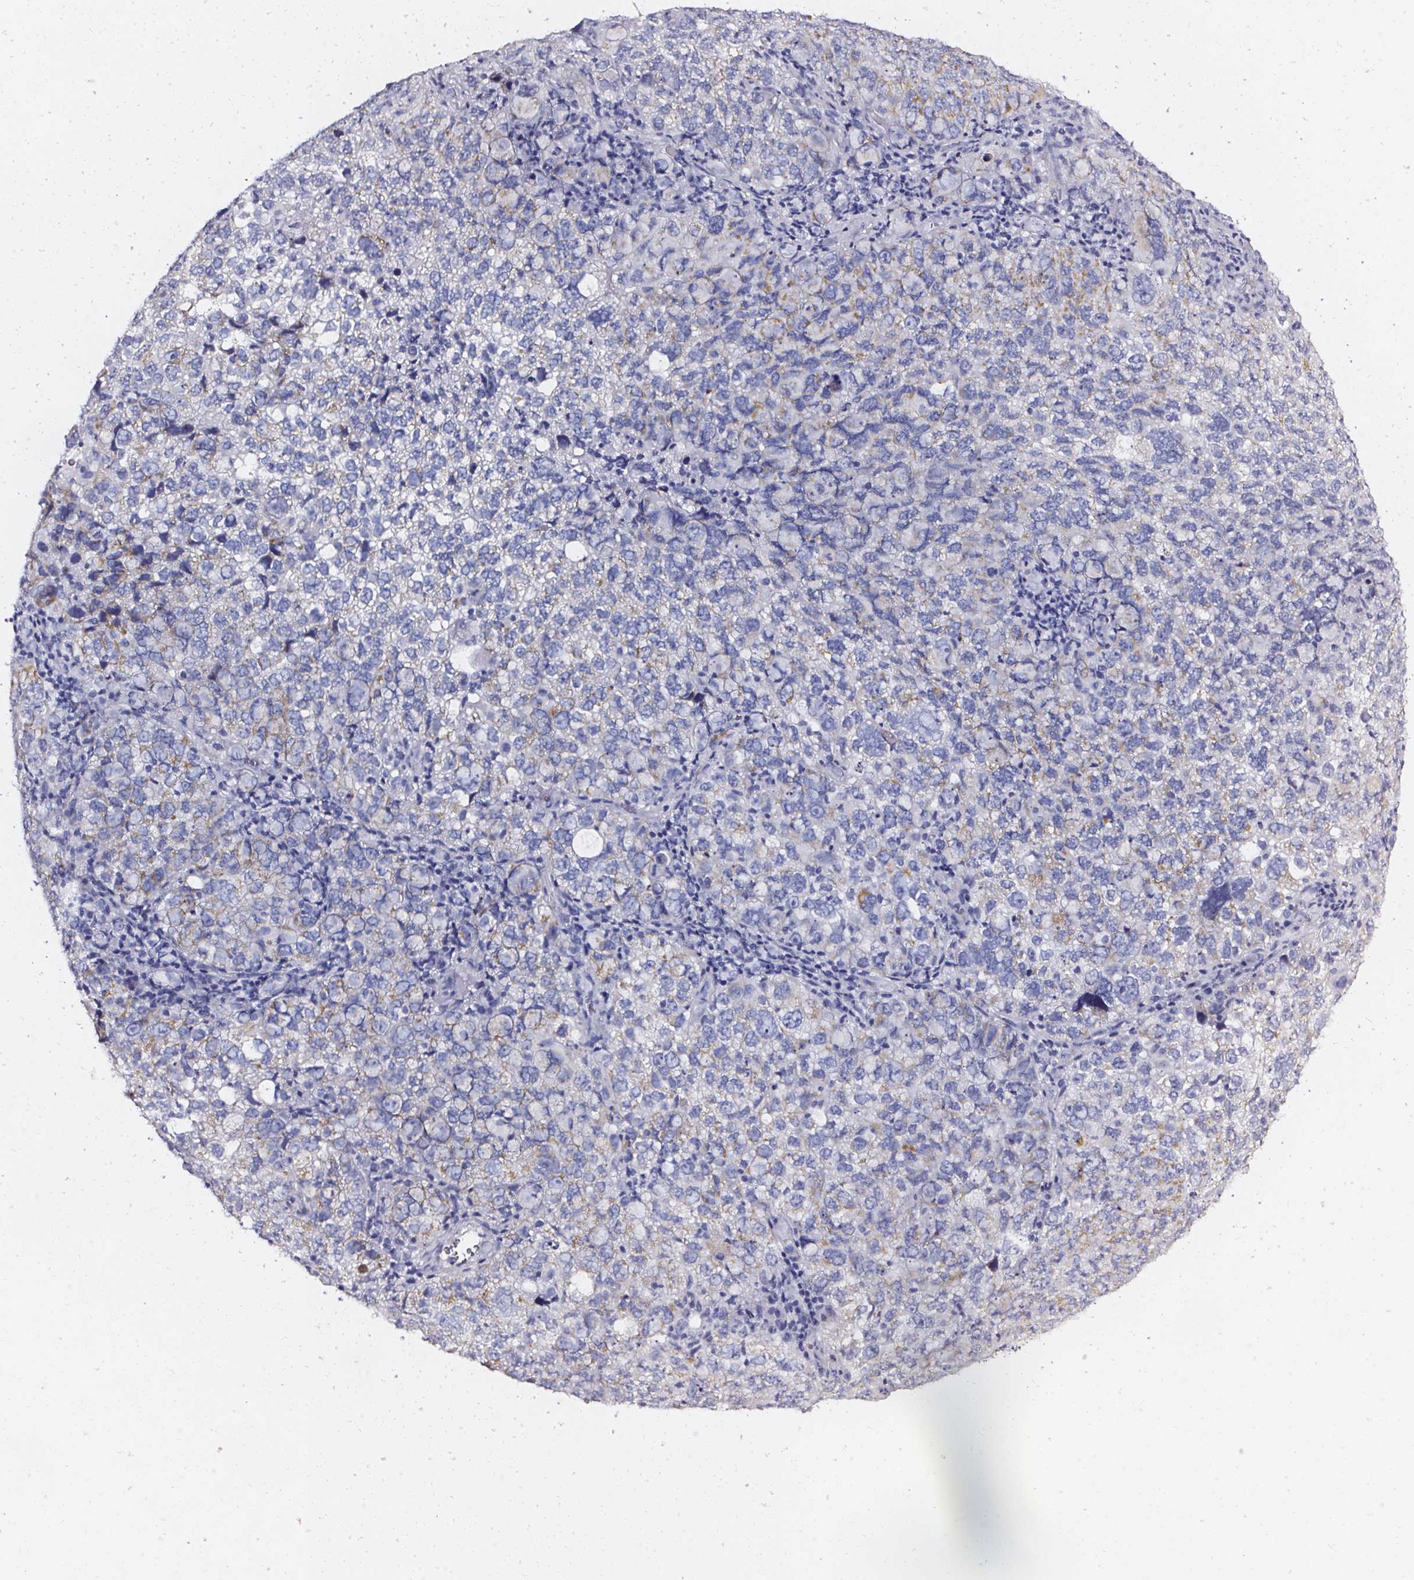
{"staining": {"intensity": "weak", "quantity": "<25%", "location": "cytoplasmic/membranous"}, "tissue": "cervical cancer", "cell_type": "Tumor cells", "image_type": "cancer", "snomed": [{"axis": "morphology", "description": "Squamous cell carcinoma, NOS"}, {"axis": "topography", "description": "Cervix"}], "caption": "IHC histopathology image of neoplastic tissue: human cervical cancer stained with DAB (3,3'-diaminobenzidine) reveals no significant protein positivity in tumor cells.", "gene": "ELAVL2", "patient": {"sex": "female", "age": 55}}